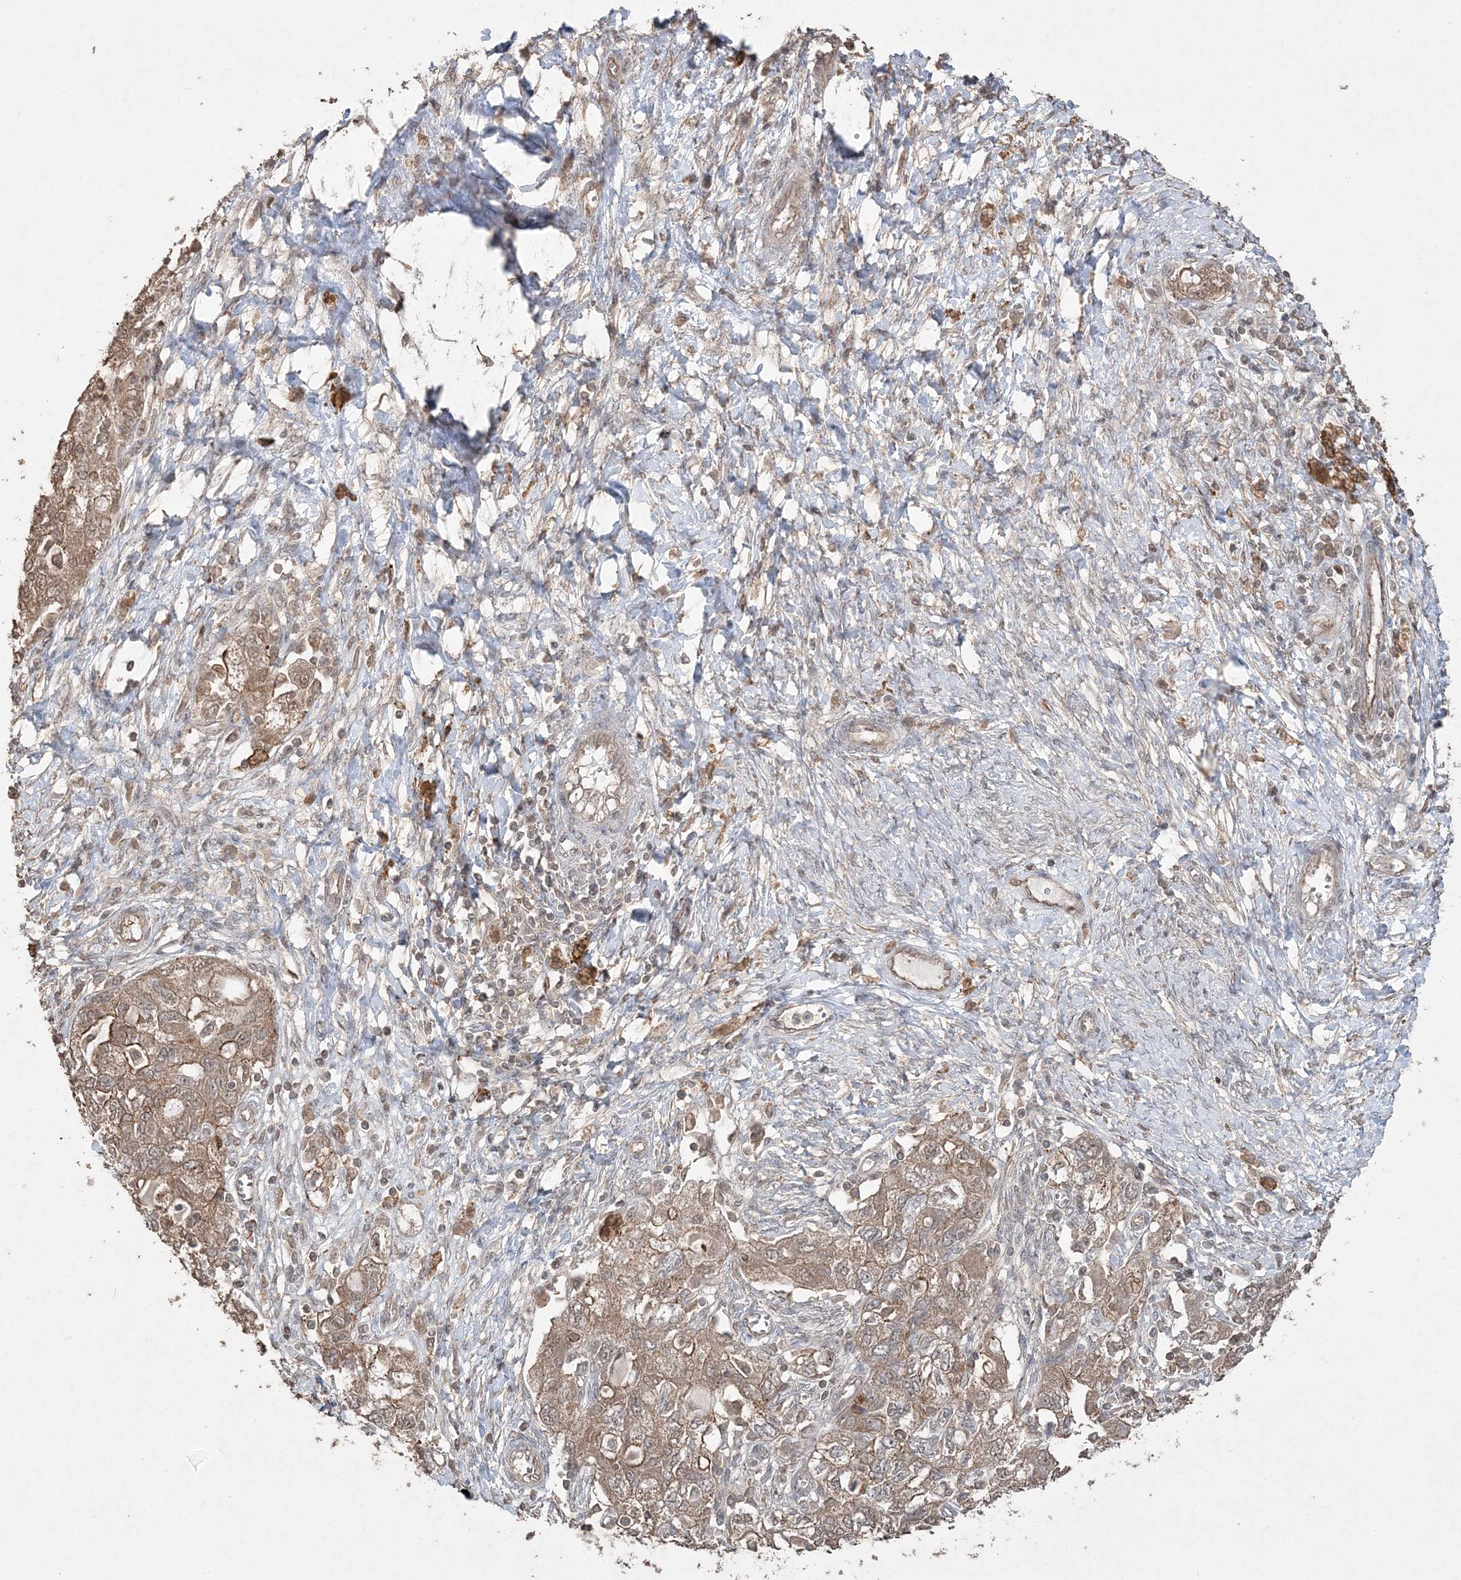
{"staining": {"intensity": "moderate", "quantity": ">75%", "location": "cytoplasmic/membranous"}, "tissue": "ovarian cancer", "cell_type": "Tumor cells", "image_type": "cancer", "snomed": [{"axis": "morphology", "description": "Carcinoma, NOS"}, {"axis": "morphology", "description": "Cystadenocarcinoma, serous, NOS"}, {"axis": "topography", "description": "Ovary"}], "caption": "Human serous cystadenocarcinoma (ovarian) stained with a protein marker shows moderate staining in tumor cells.", "gene": "EHHADH", "patient": {"sex": "female", "age": 69}}